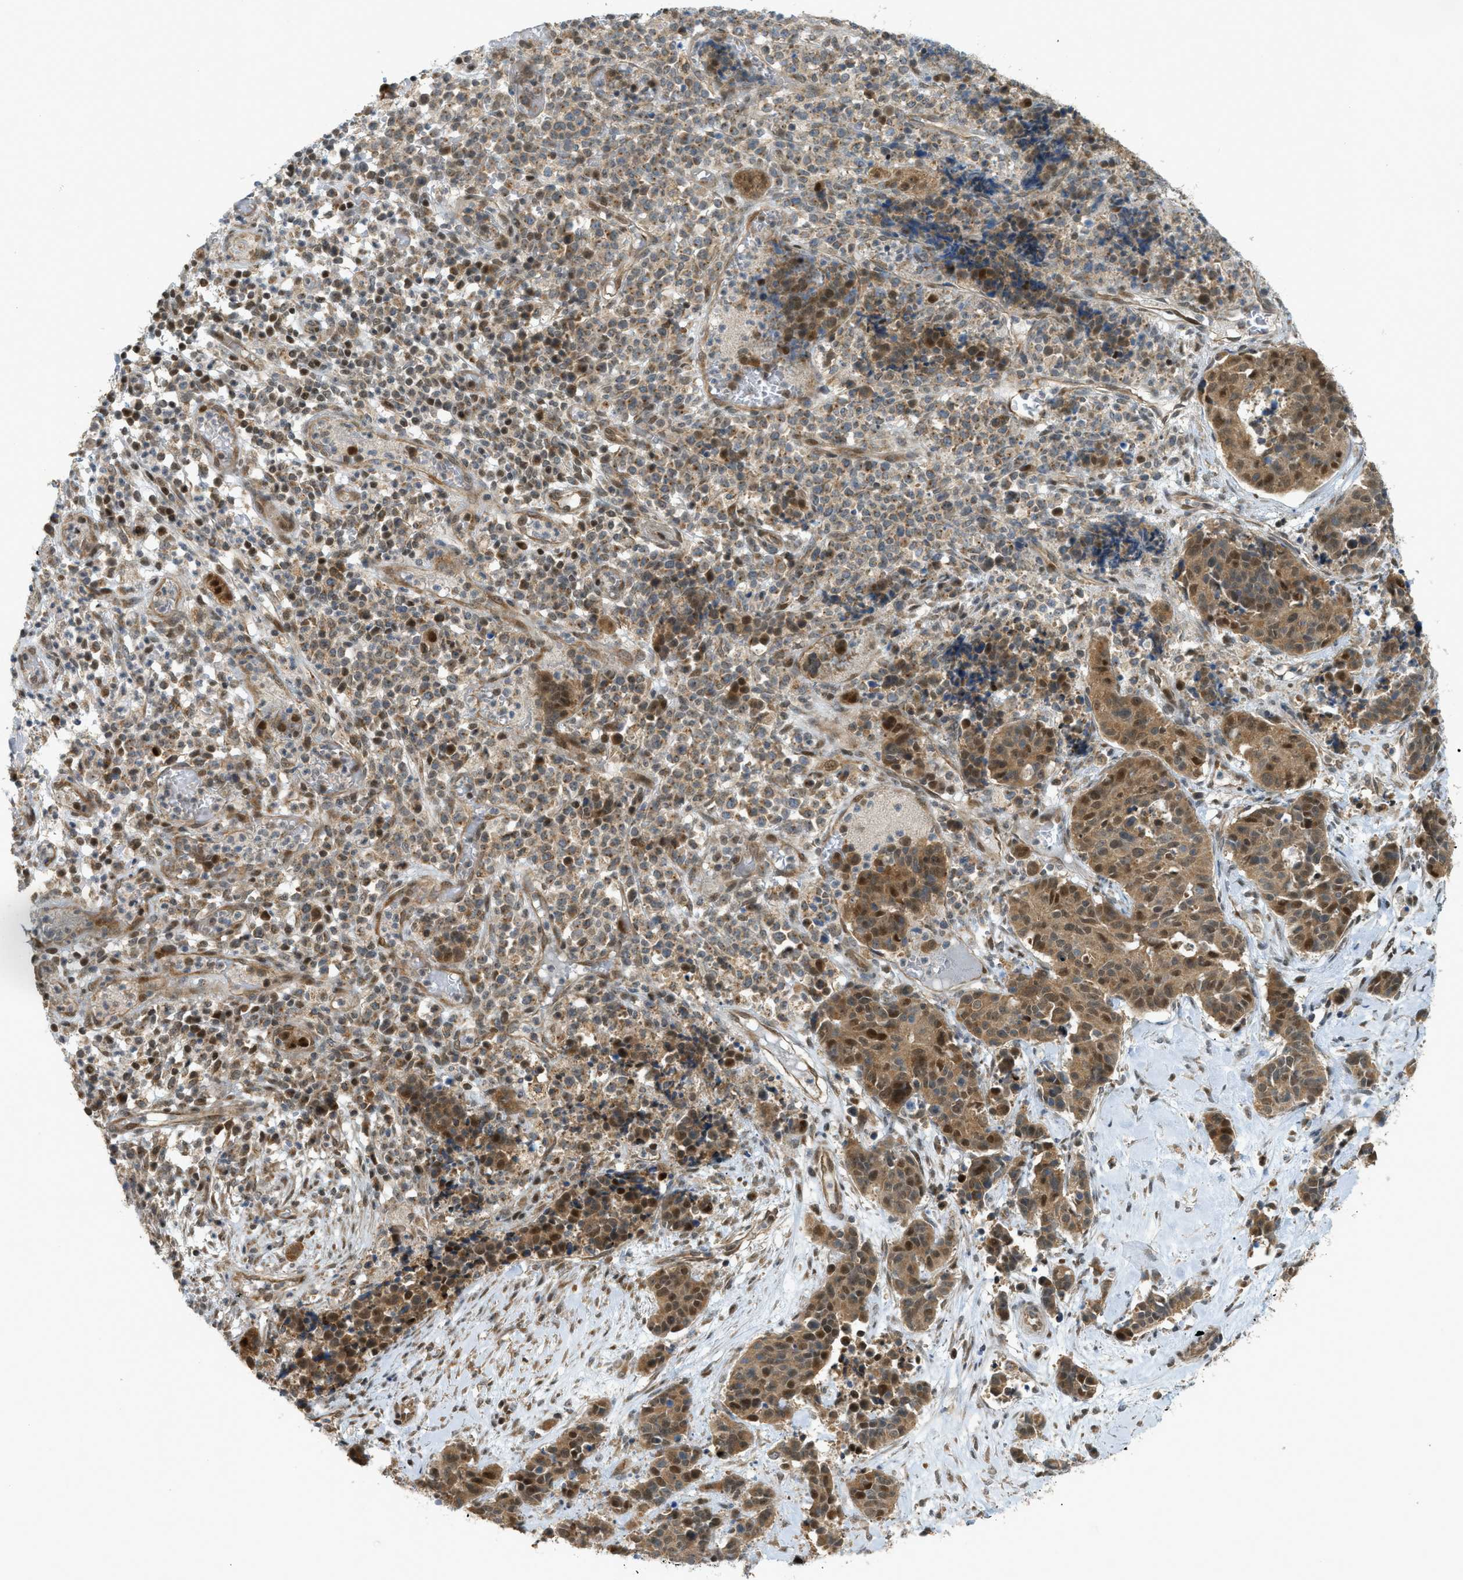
{"staining": {"intensity": "moderate", "quantity": ">75%", "location": "cytoplasmic/membranous,nuclear"}, "tissue": "cervical cancer", "cell_type": "Tumor cells", "image_type": "cancer", "snomed": [{"axis": "morphology", "description": "Squamous cell carcinoma, NOS"}, {"axis": "topography", "description": "Cervix"}], "caption": "Human squamous cell carcinoma (cervical) stained with a brown dye displays moderate cytoplasmic/membranous and nuclear positive positivity in about >75% of tumor cells.", "gene": "CCDC186", "patient": {"sex": "female", "age": 35}}